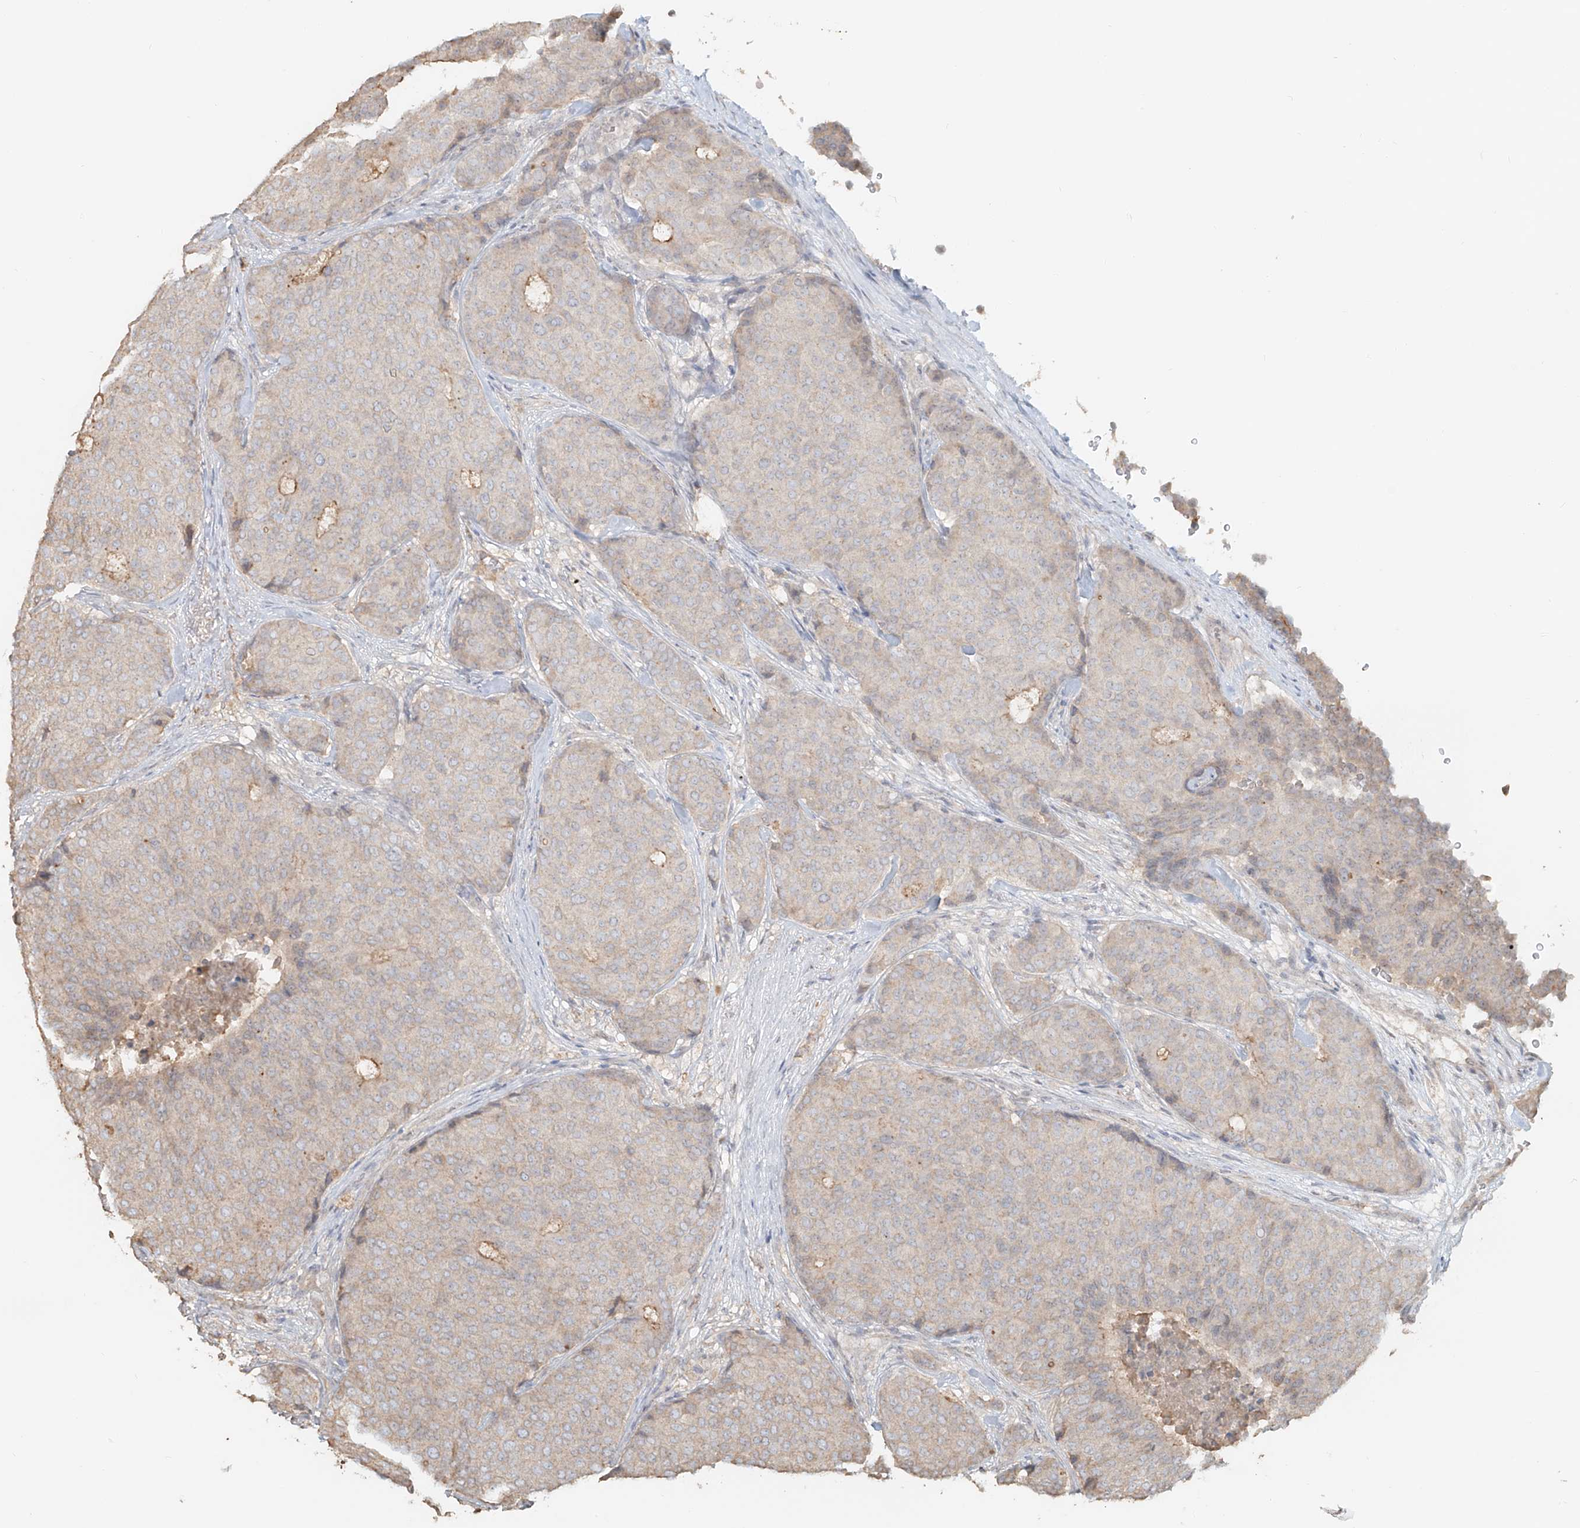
{"staining": {"intensity": "negative", "quantity": "none", "location": "none"}, "tissue": "breast cancer", "cell_type": "Tumor cells", "image_type": "cancer", "snomed": [{"axis": "morphology", "description": "Duct carcinoma"}, {"axis": "topography", "description": "Breast"}], "caption": "This is an immunohistochemistry photomicrograph of breast cancer. There is no staining in tumor cells.", "gene": "NPHS1", "patient": {"sex": "female", "age": 75}}